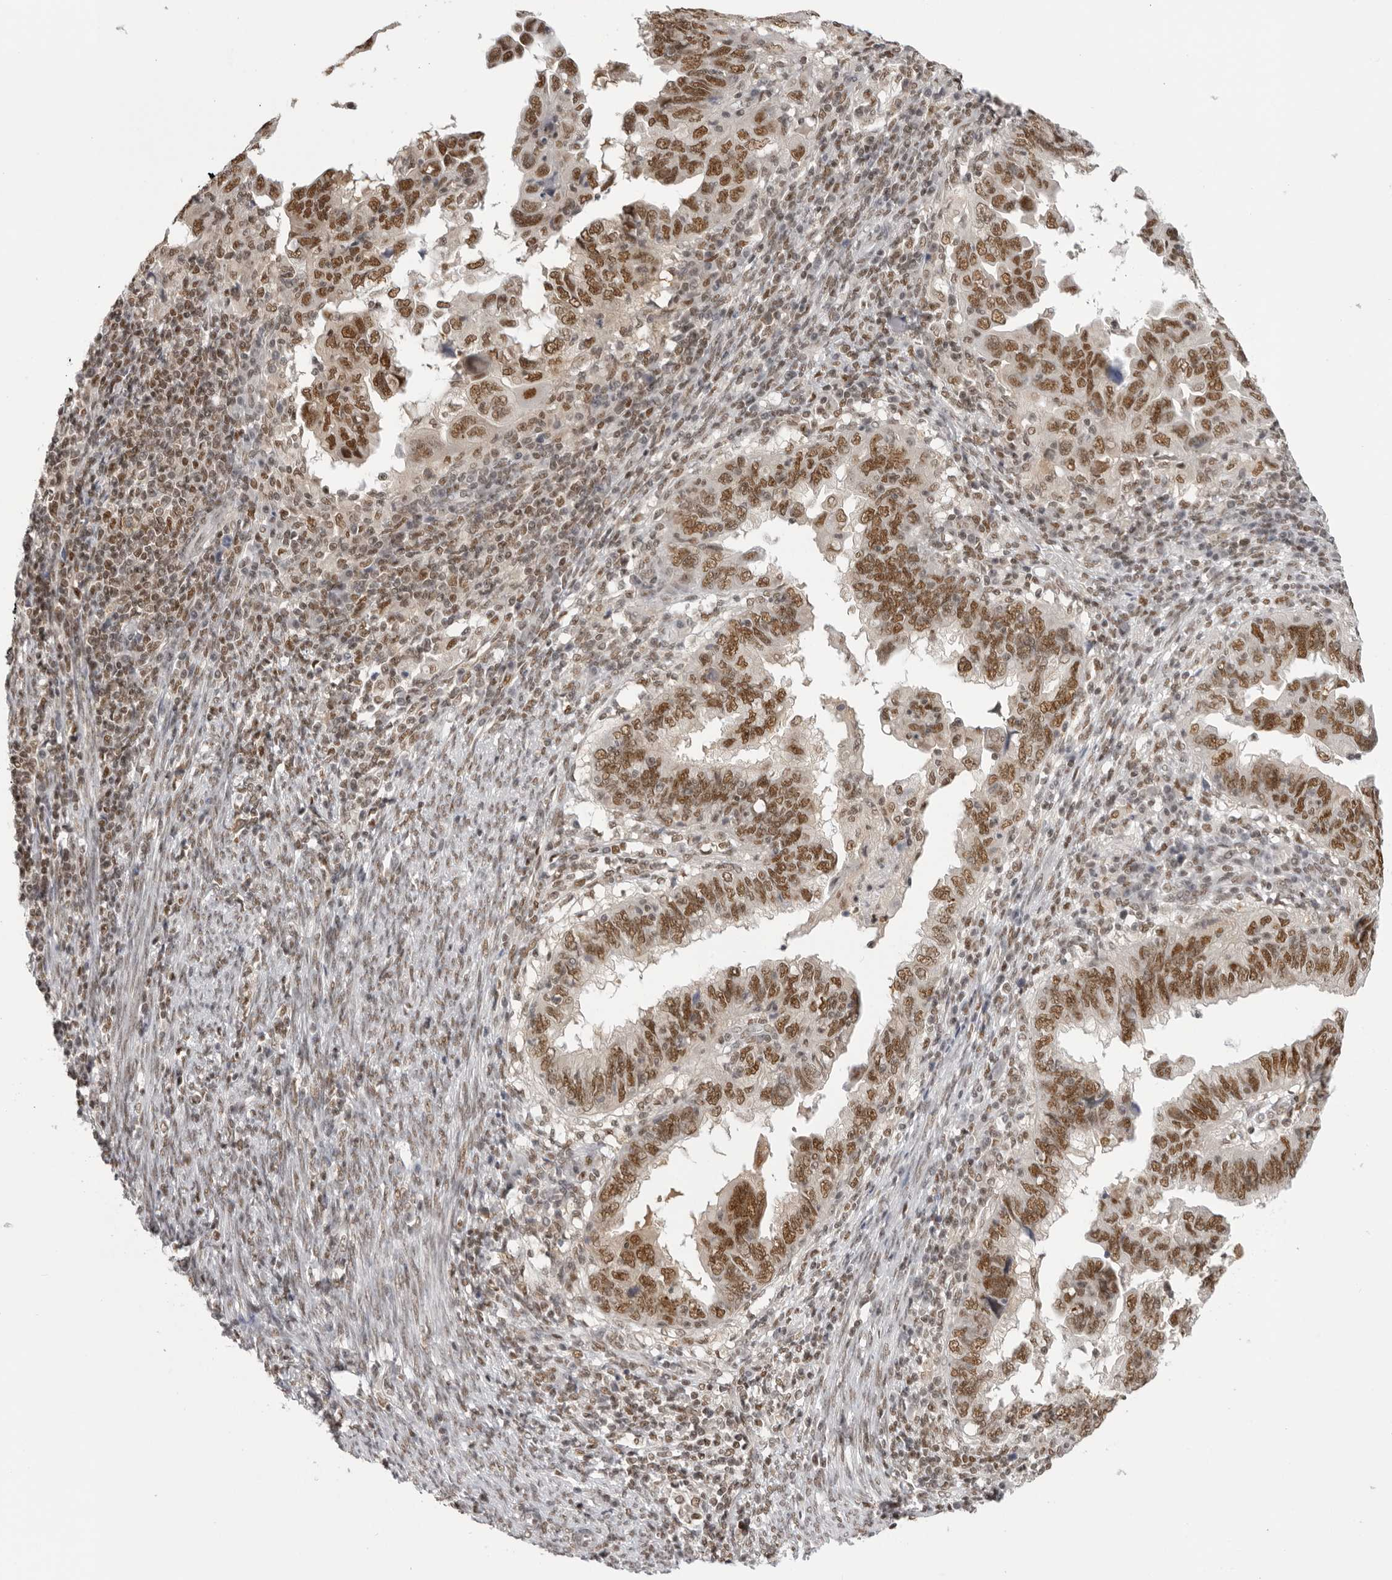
{"staining": {"intensity": "moderate", "quantity": ">75%", "location": "nuclear"}, "tissue": "endometrial cancer", "cell_type": "Tumor cells", "image_type": "cancer", "snomed": [{"axis": "morphology", "description": "Adenocarcinoma, NOS"}, {"axis": "topography", "description": "Uterus"}], "caption": "Immunohistochemical staining of human endometrial cancer (adenocarcinoma) demonstrates moderate nuclear protein staining in about >75% of tumor cells.", "gene": "RPA2", "patient": {"sex": "female", "age": 77}}